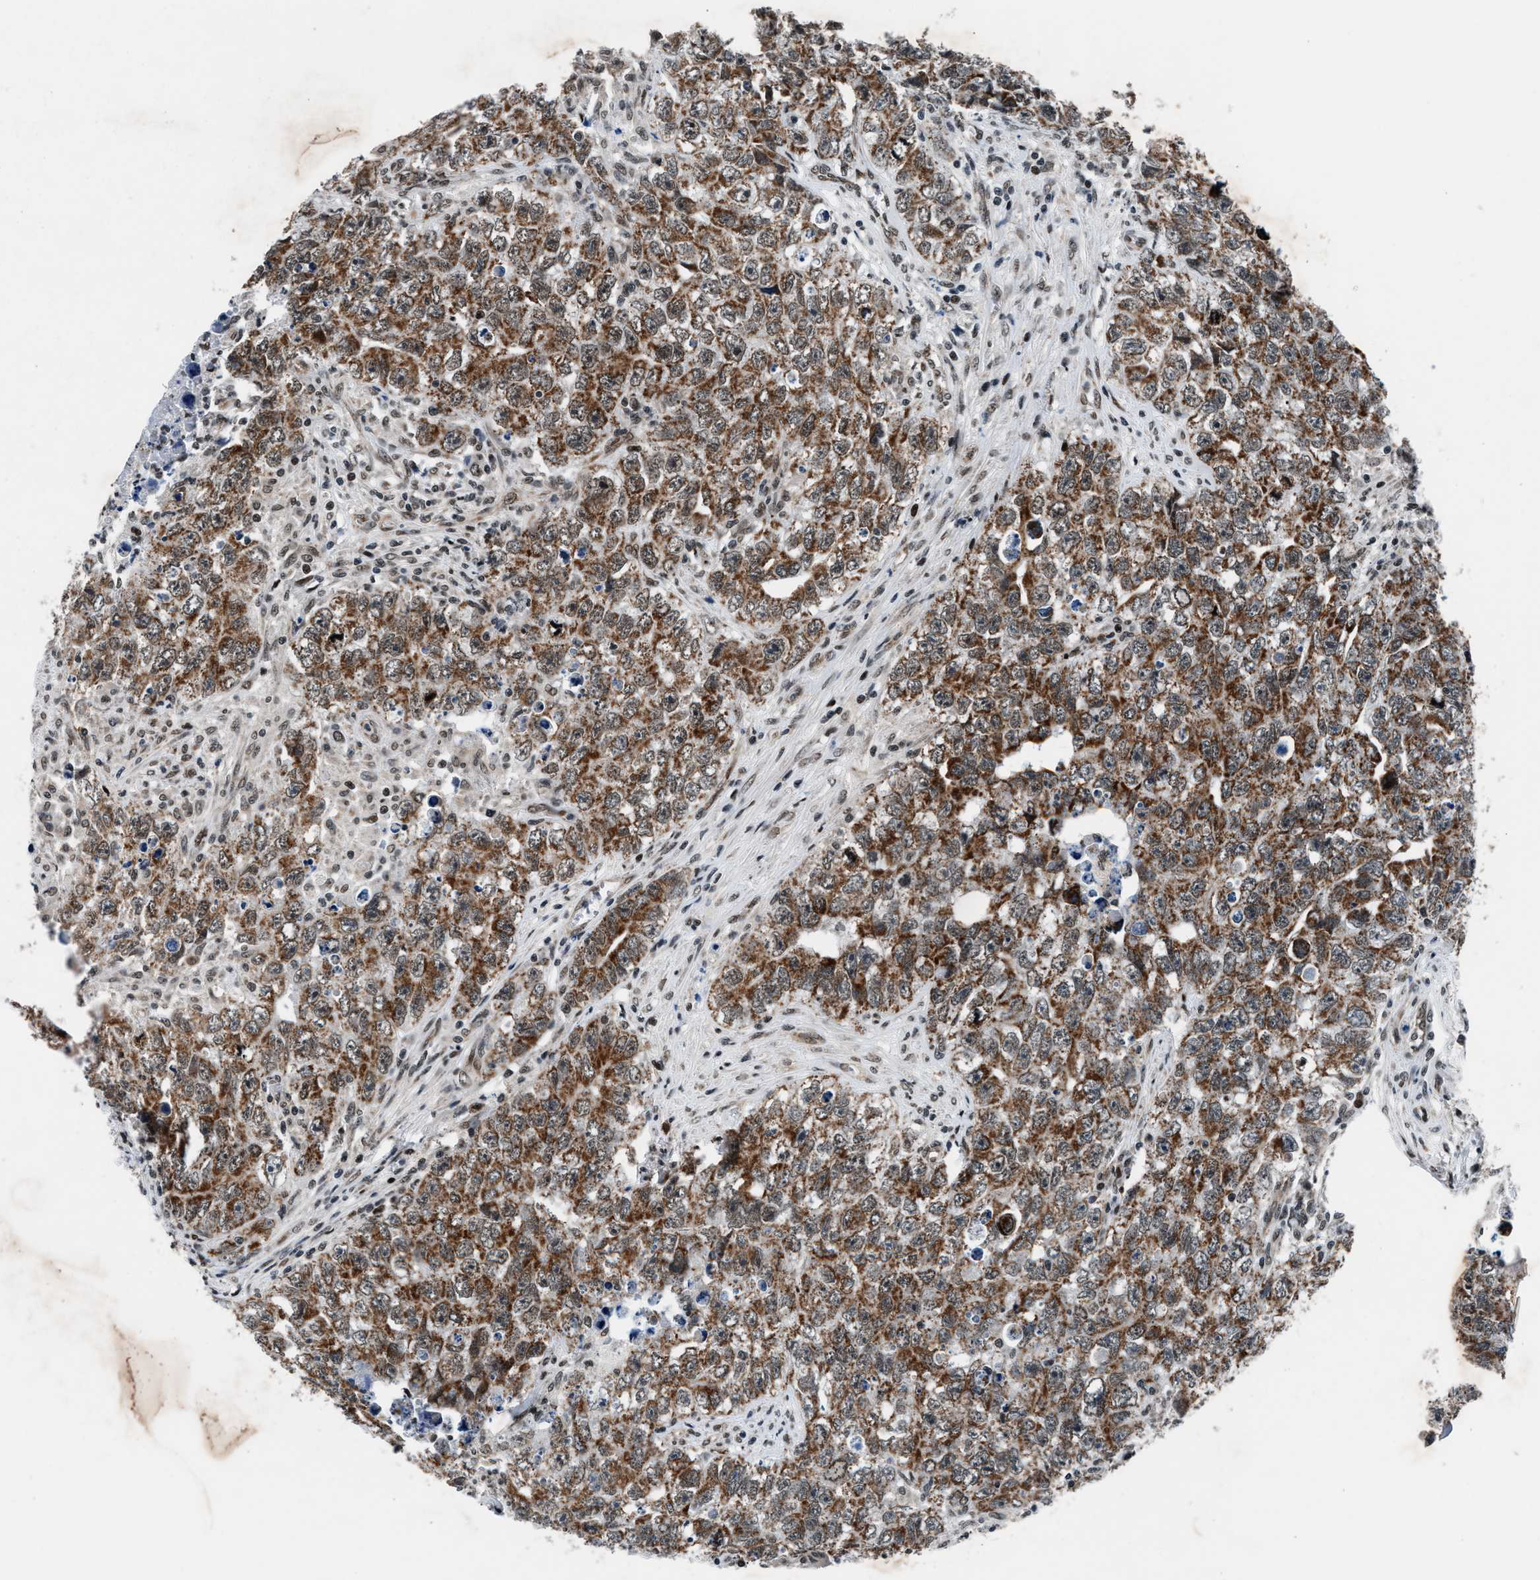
{"staining": {"intensity": "moderate", "quantity": ">75%", "location": "cytoplasmic/membranous"}, "tissue": "testis cancer", "cell_type": "Tumor cells", "image_type": "cancer", "snomed": [{"axis": "morphology", "description": "Seminoma, NOS"}, {"axis": "morphology", "description": "Carcinoma, Embryonal, NOS"}, {"axis": "topography", "description": "Testis"}], "caption": "Testis embryonal carcinoma was stained to show a protein in brown. There is medium levels of moderate cytoplasmic/membranous expression in approximately >75% of tumor cells. The staining is performed using DAB brown chromogen to label protein expression. The nuclei are counter-stained blue using hematoxylin.", "gene": "PRRC2B", "patient": {"sex": "male", "age": 43}}